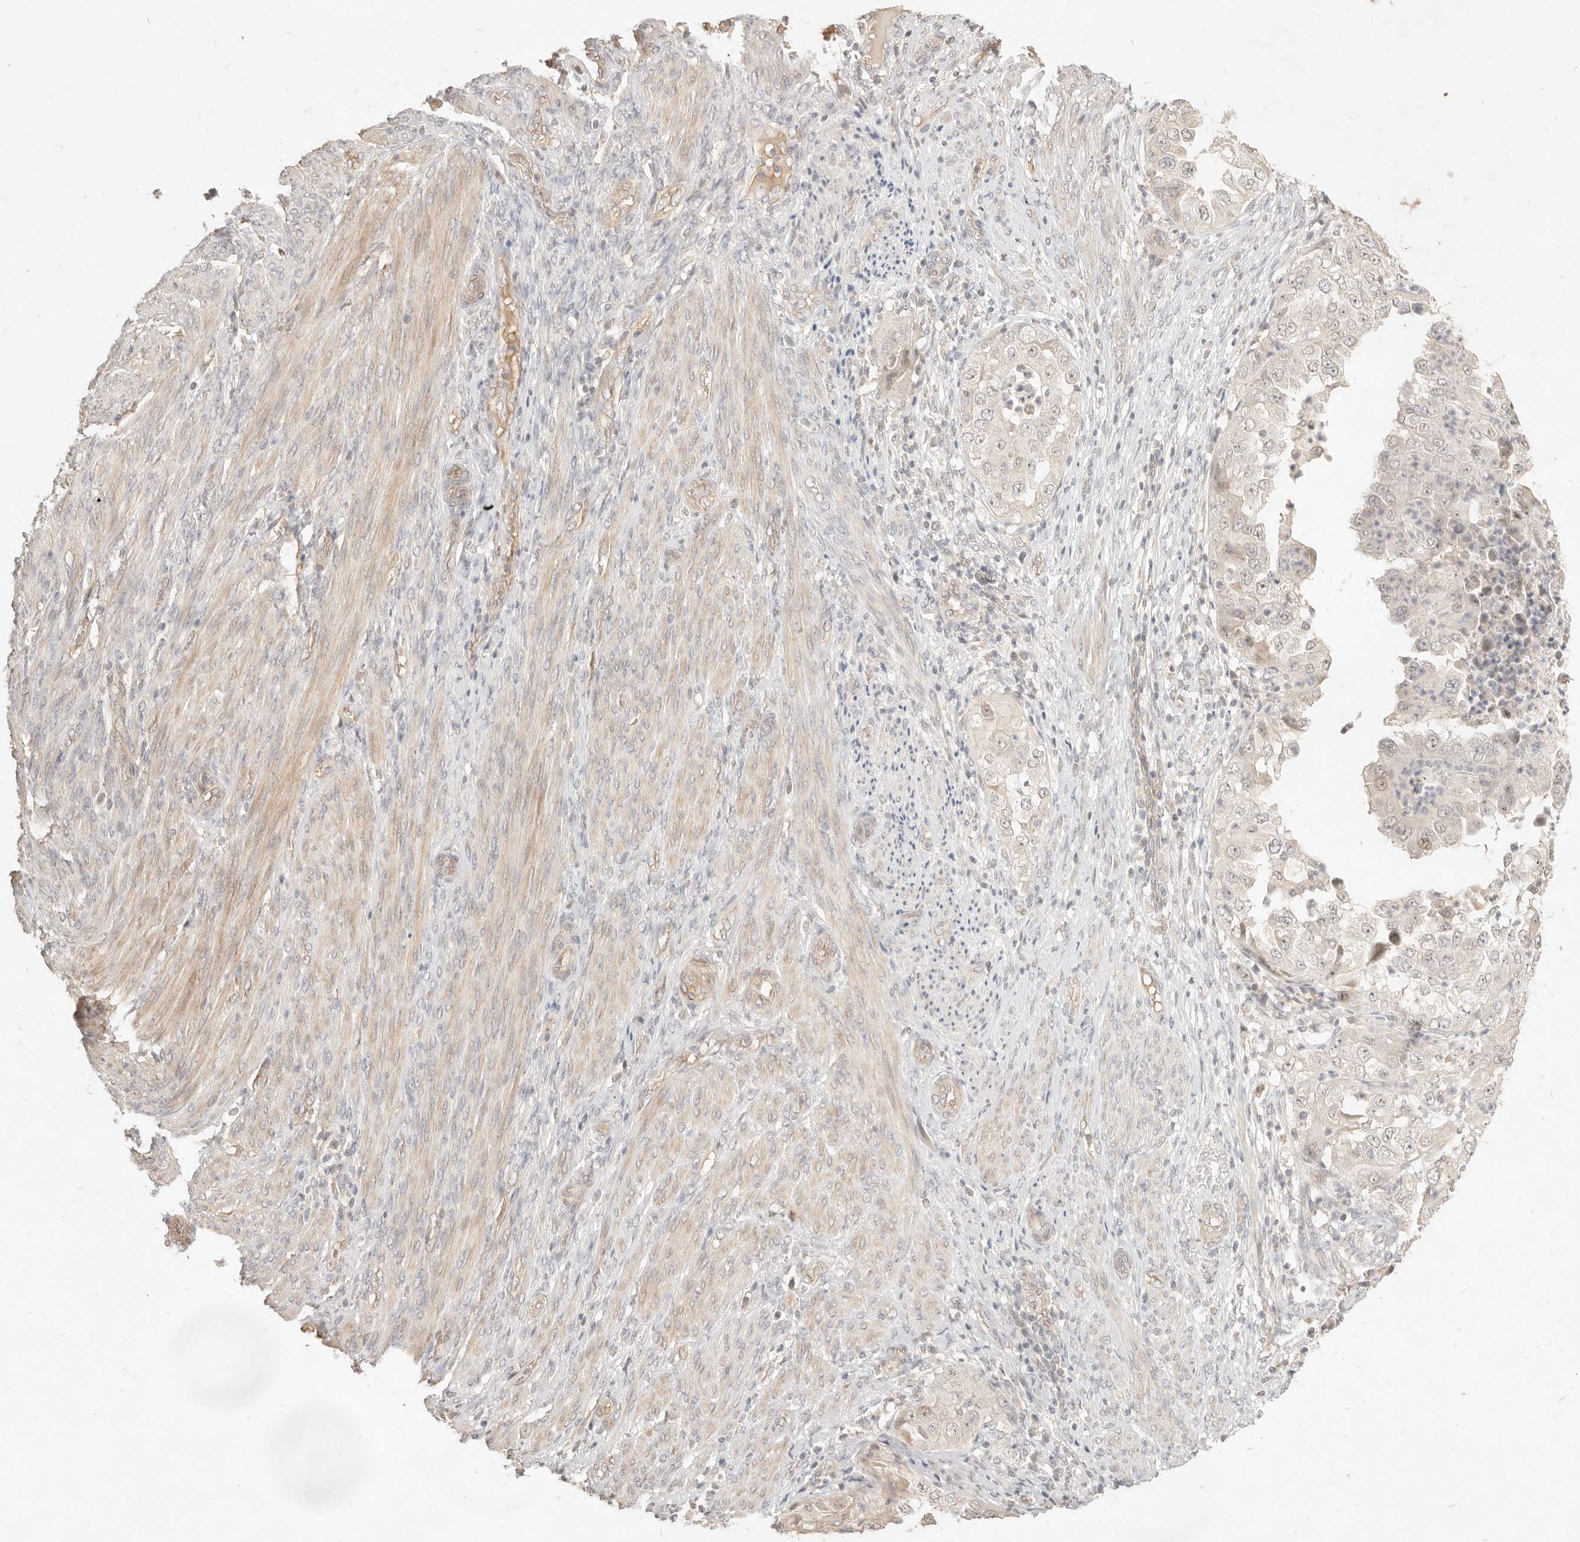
{"staining": {"intensity": "weak", "quantity": ">75%", "location": "nuclear"}, "tissue": "endometrial cancer", "cell_type": "Tumor cells", "image_type": "cancer", "snomed": [{"axis": "morphology", "description": "Adenocarcinoma, NOS"}, {"axis": "topography", "description": "Endometrium"}], "caption": "An immunohistochemistry histopathology image of neoplastic tissue is shown. Protein staining in brown shows weak nuclear positivity in endometrial adenocarcinoma within tumor cells.", "gene": "MEP1A", "patient": {"sex": "female", "age": 85}}